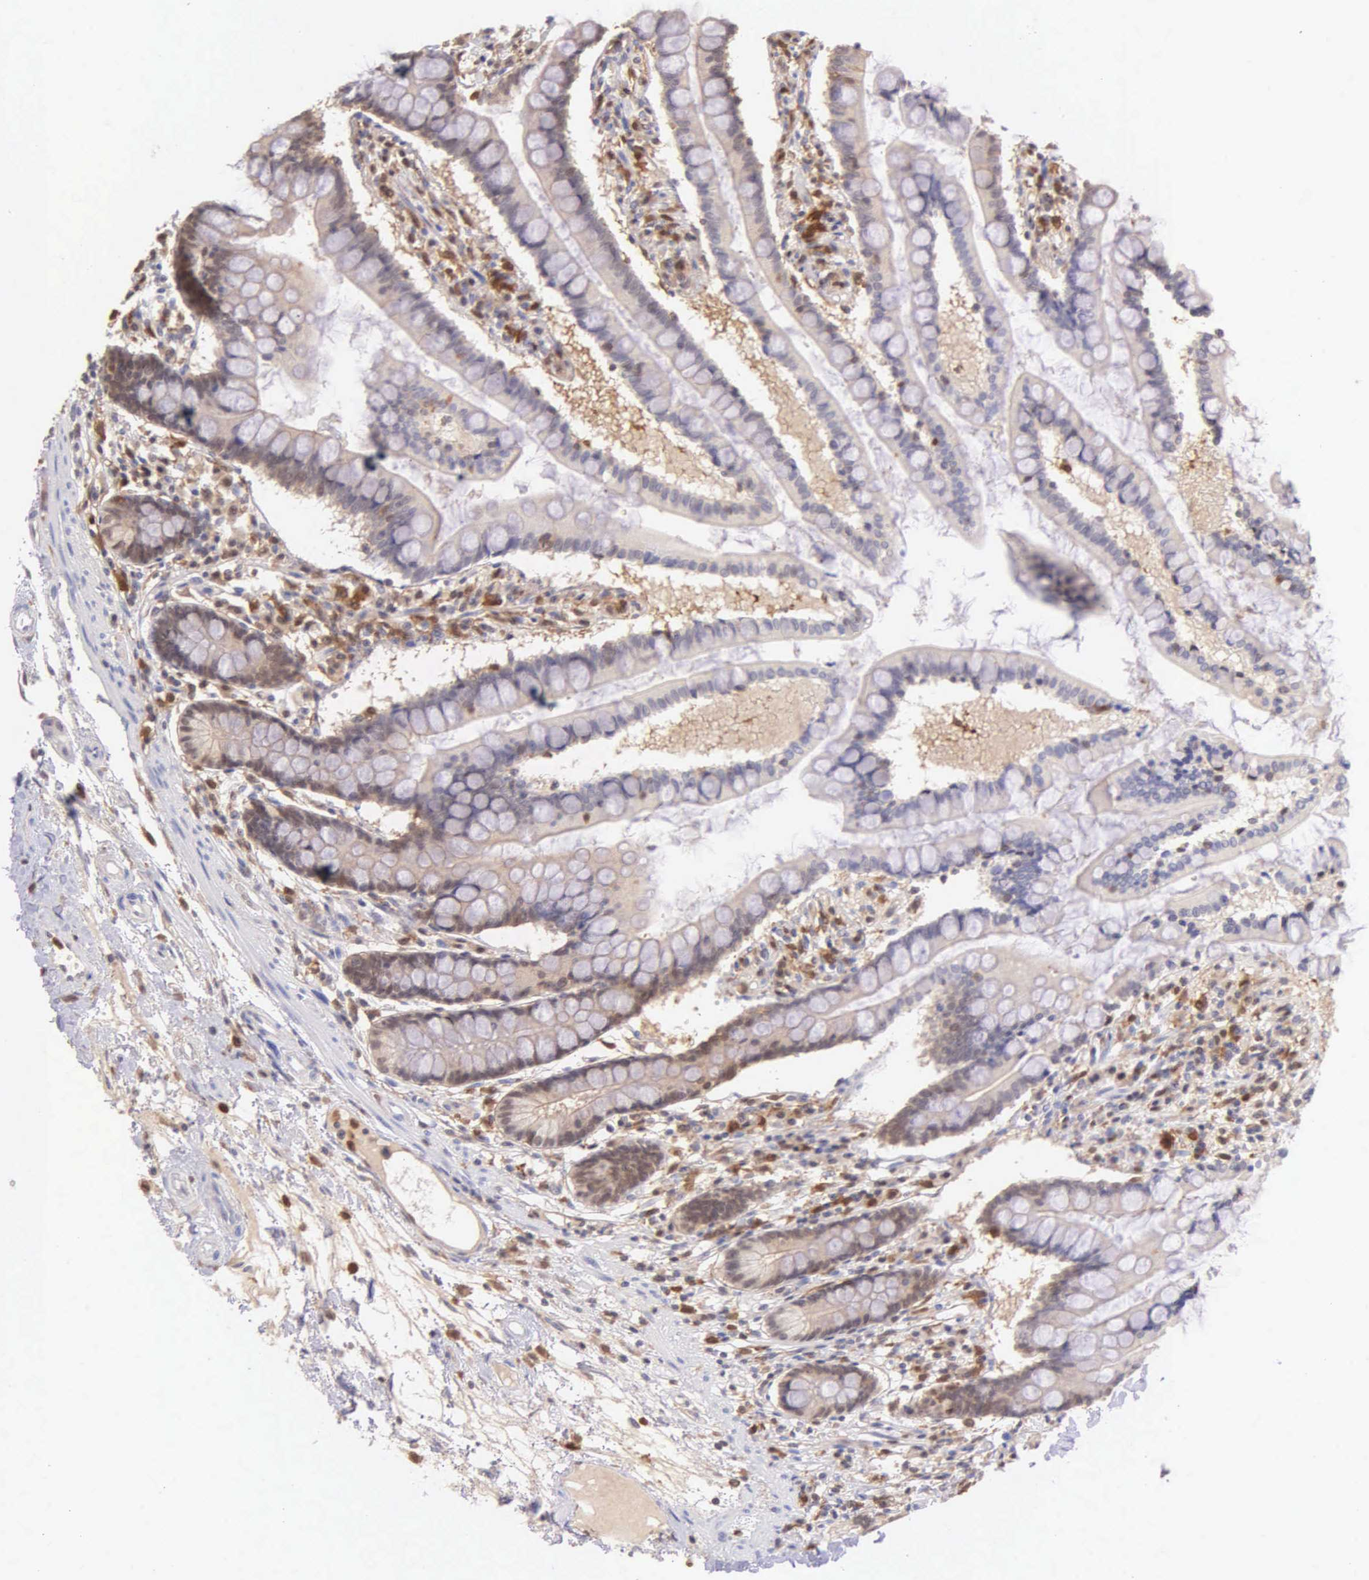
{"staining": {"intensity": "weak", "quantity": "25%-75%", "location": "cytoplasmic/membranous"}, "tissue": "small intestine", "cell_type": "Glandular cells", "image_type": "normal", "snomed": [{"axis": "morphology", "description": "Normal tissue, NOS"}, {"axis": "topography", "description": "Small intestine"}], "caption": "About 25%-75% of glandular cells in unremarkable human small intestine display weak cytoplasmic/membranous protein staining as visualized by brown immunohistochemical staining.", "gene": "BID", "patient": {"sex": "female", "age": 51}}